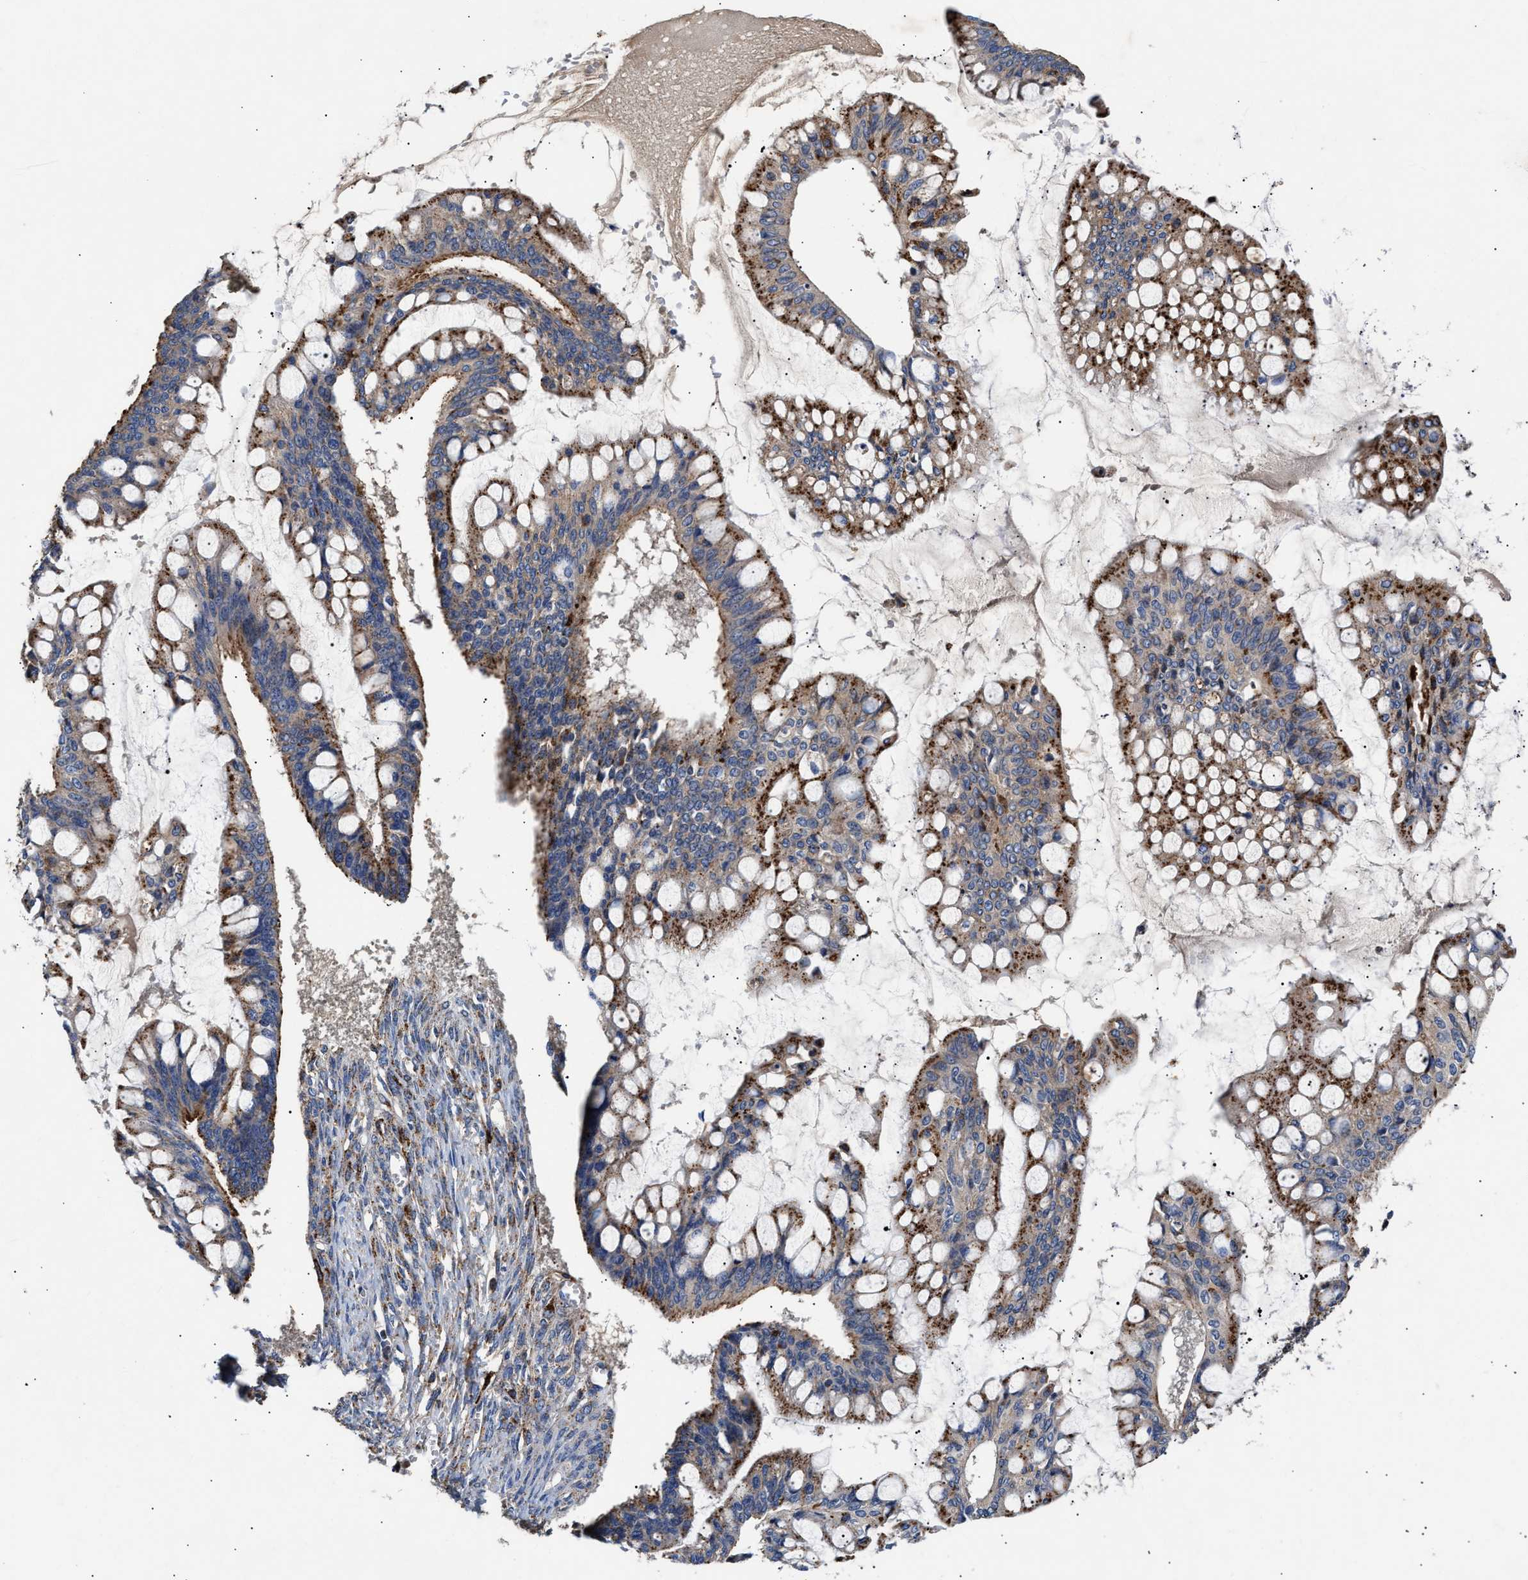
{"staining": {"intensity": "strong", "quantity": "25%-75%", "location": "cytoplasmic/membranous"}, "tissue": "ovarian cancer", "cell_type": "Tumor cells", "image_type": "cancer", "snomed": [{"axis": "morphology", "description": "Cystadenocarcinoma, mucinous, NOS"}, {"axis": "topography", "description": "Ovary"}], "caption": "Strong cytoplasmic/membranous expression for a protein is present in approximately 25%-75% of tumor cells of ovarian mucinous cystadenocarcinoma using immunohistochemistry.", "gene": "CCDC146", "patient": {"sex": "female", "age": 73}}